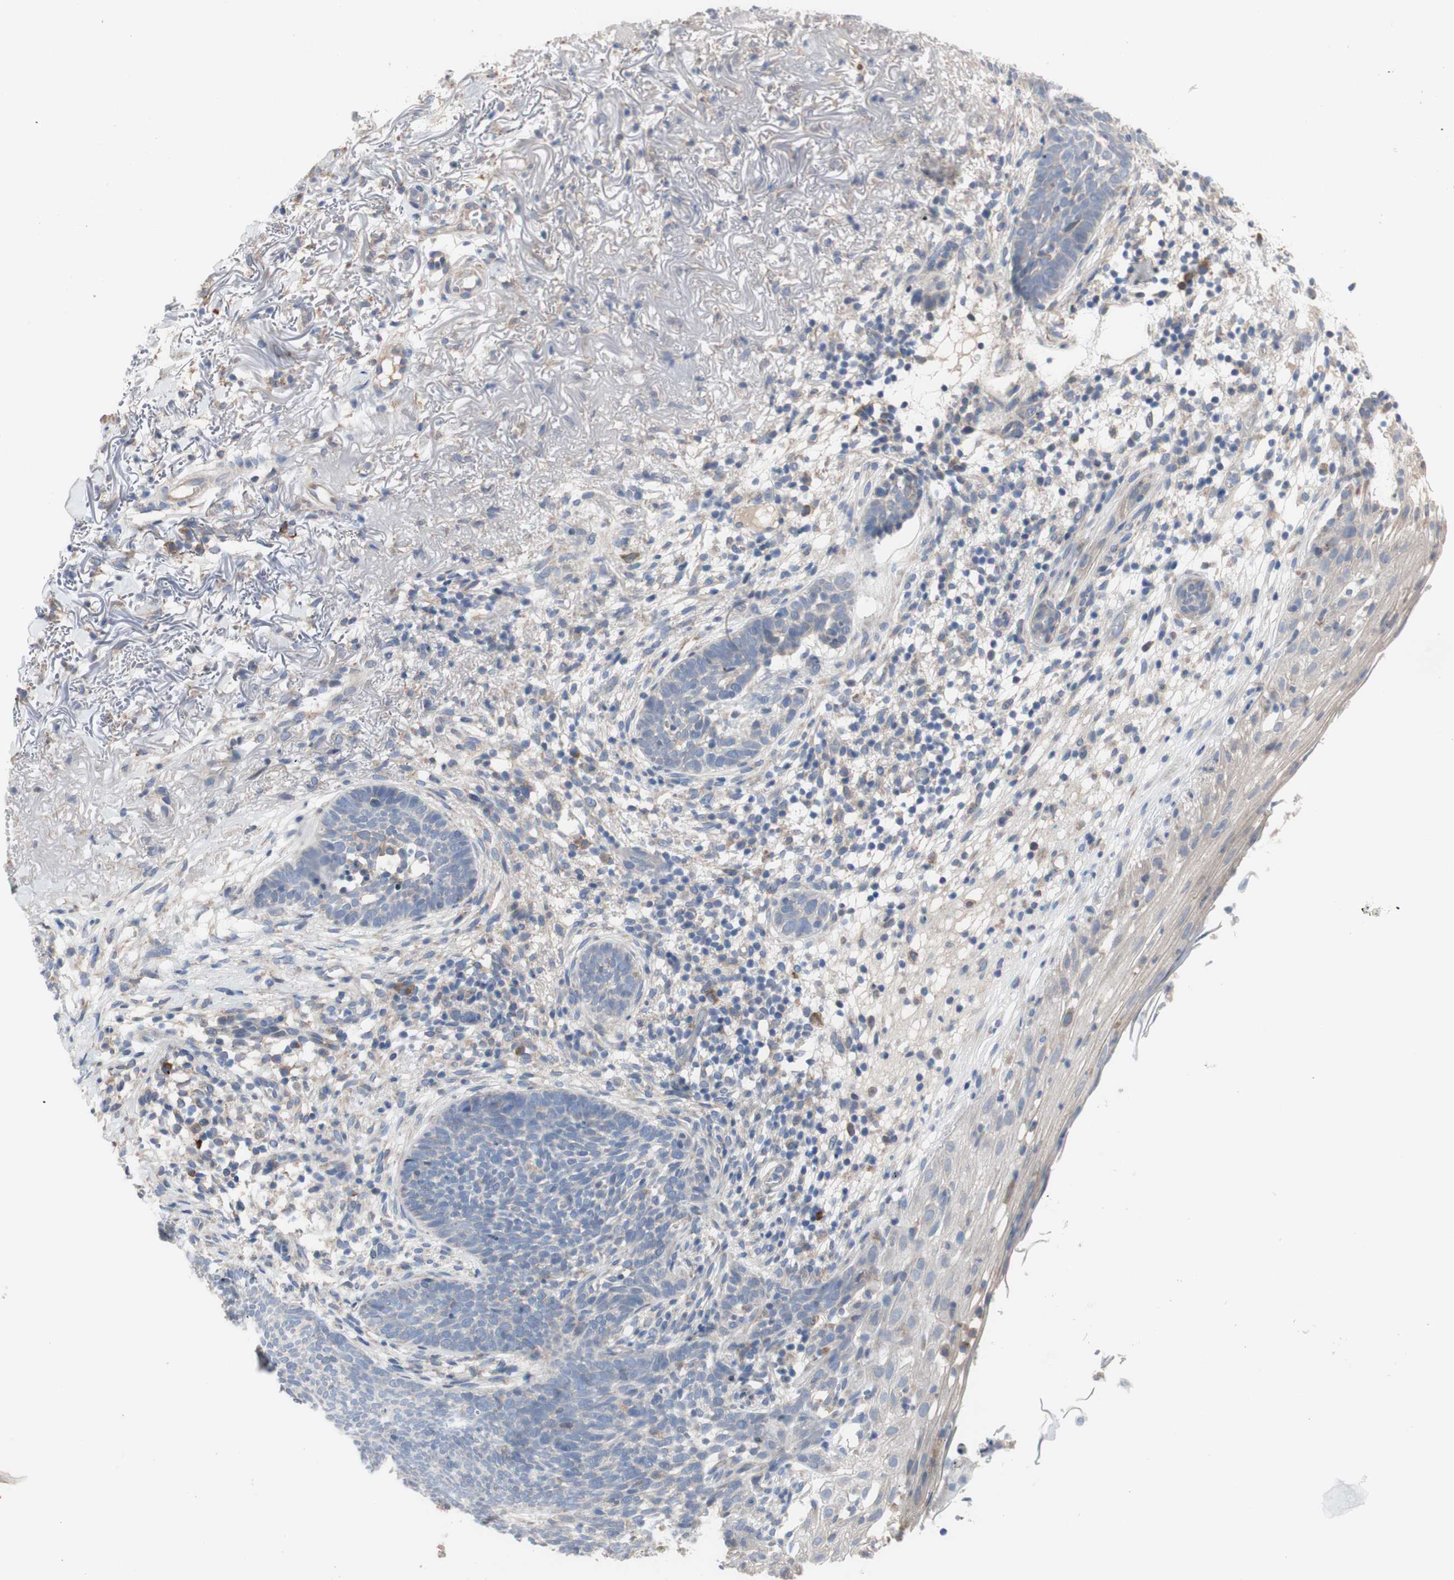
{"staining": {"intensity": "negative", "quantity": "none", "location": "none"}, "tissue": "skin cancer", "cell_type": "Tumor cells", "image_type": "cancer", "snomed": [{"axis": "morphology", "description": "Basal cell carcinoma"}, {"axis": "topography", "description": "Skin"}], "caption": "Immunohistochemistry micrograph of neoplastic tissue: skin cancer stained with DAB (3,3'-diaminobenzidine) reveals no significant protein staining in tumor cells.", "gene": "TTC14", "patient": {"sex": "female", "age": 70}}